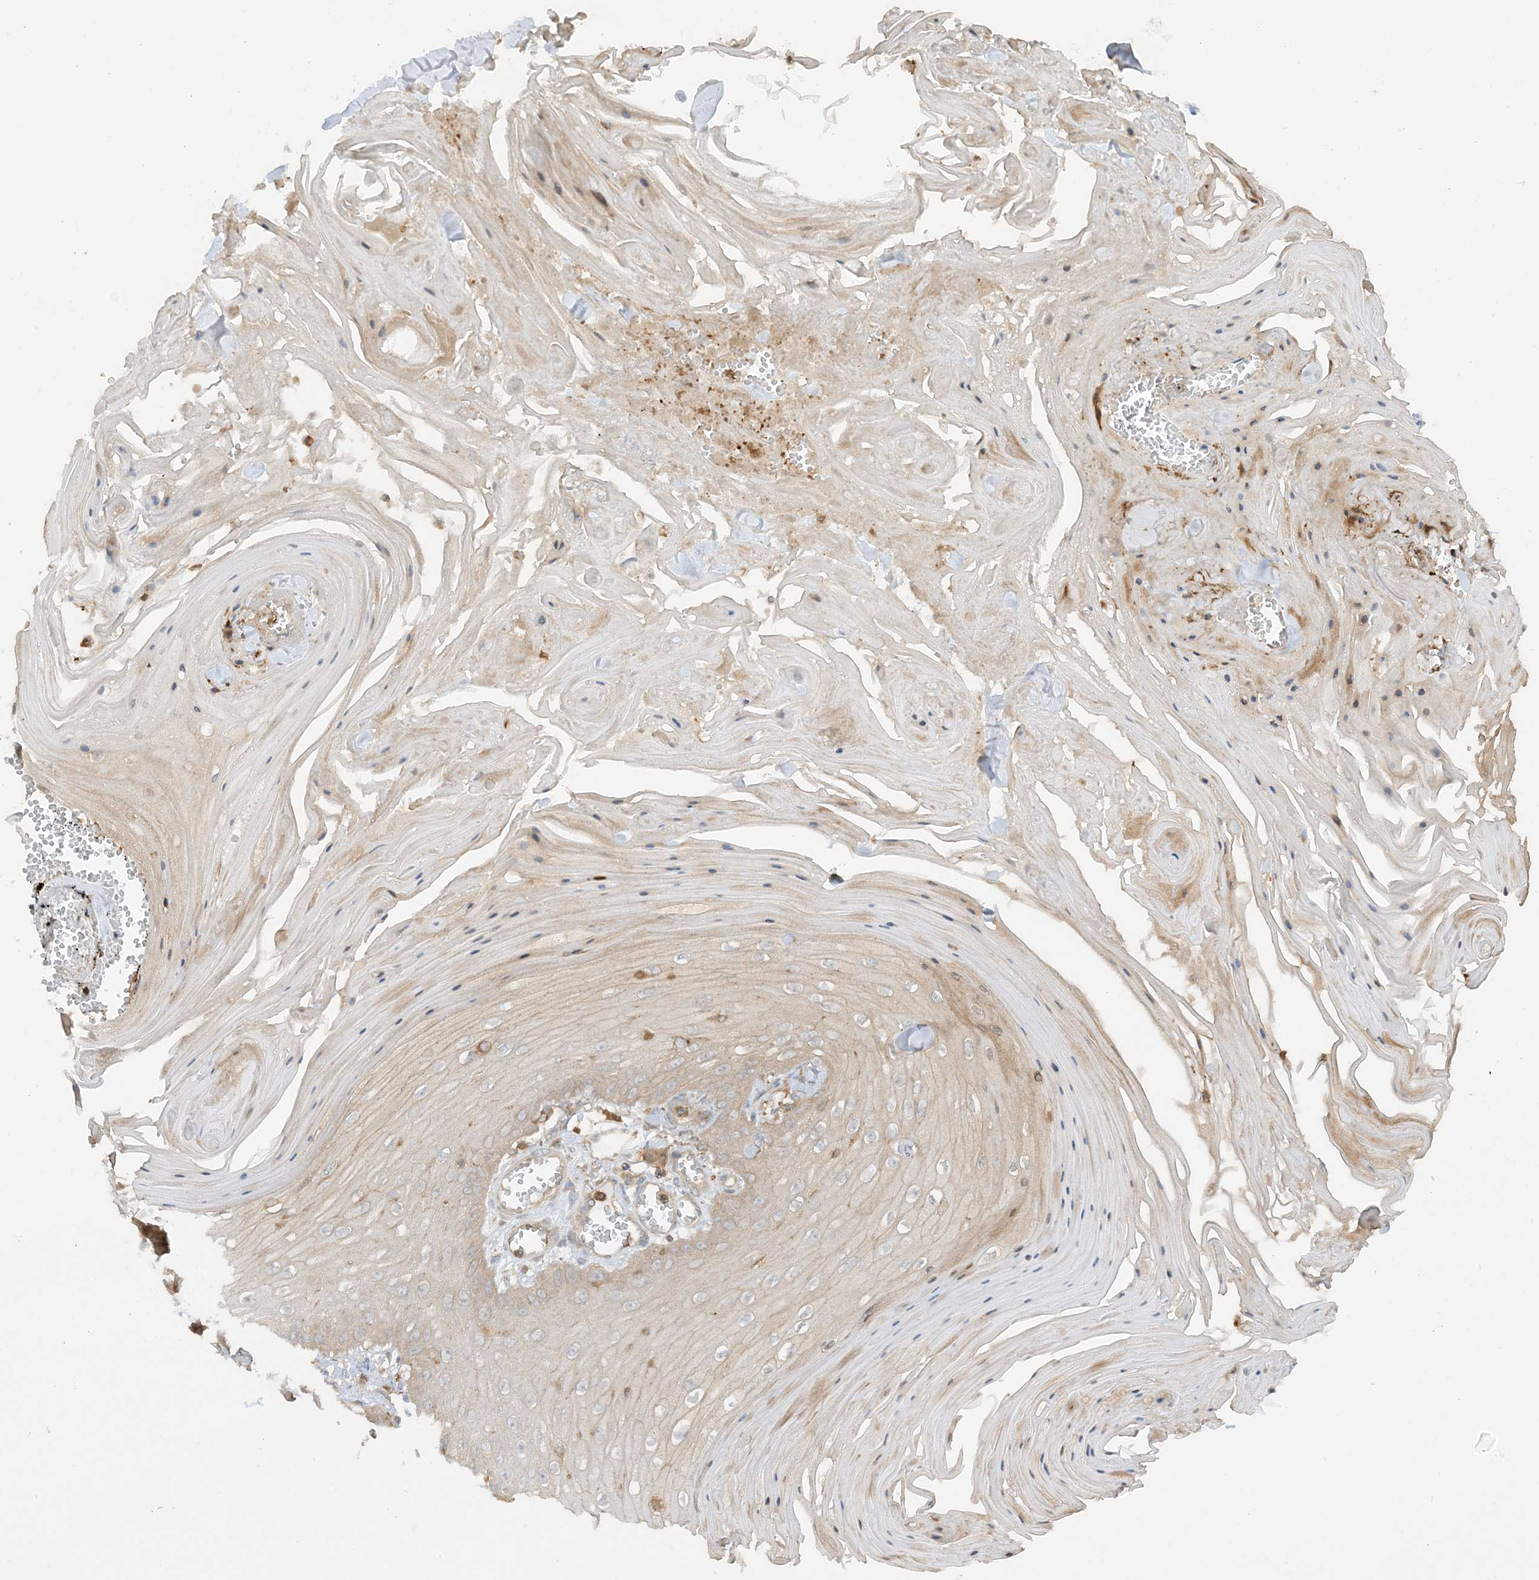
{"staining": {"intensity": "weak", "quantity": "<25%", "location": "cytoplasmic/membranous"}, "tissue": "skin cancer", "cell_type": "Tumor cells", "image_type": "cancer", "snomed": [{"axis": "morphology", "description": "Squamous cell carcinoma, NOS"}, {"axis": "topography", "description": "Skin"}], "caption": "Immunohistochemistry (IHC) histopathology image of squamous cell carcinoma (skin) stained for a protein (brown), which reveals no positivity in tumor cells.", "gene": "CAPZB", "patient": {"sex": "male", "age": 74}}